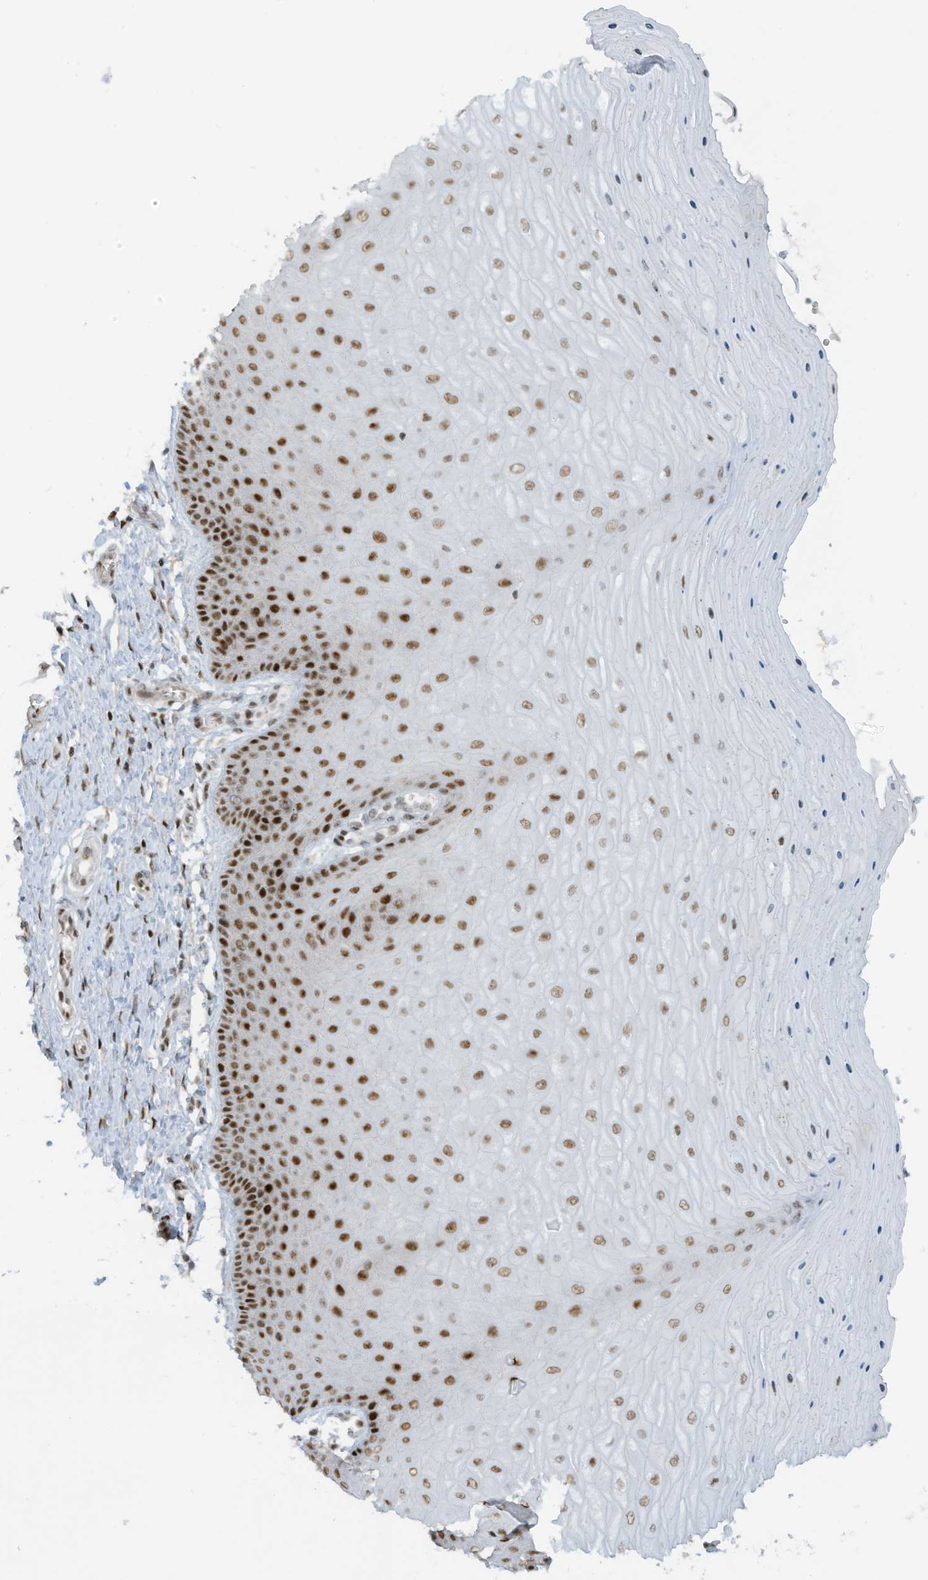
{"staining": {"intensity": "strong", "quantity": ">75%", "location": "nuclear"}, "tissue": "cervix", "cell_type": "Glandular cells", "image_type": "normal", "snomed": [{"axis": "morphology", "description": "Normal tissue, NOS"}, {"axis": "topography", "description": "Cervix"}], "caption": "High-magnification brightfield microscopy of benign cervix stained with DAB (brown) and counterstained with hematoxylin (blue). glandular cells exhibit strong nuclear expression is present in approximately>75% of cells.", "gene": "ZCWPW2", "patient": {"sex": "female", "age": 55}}